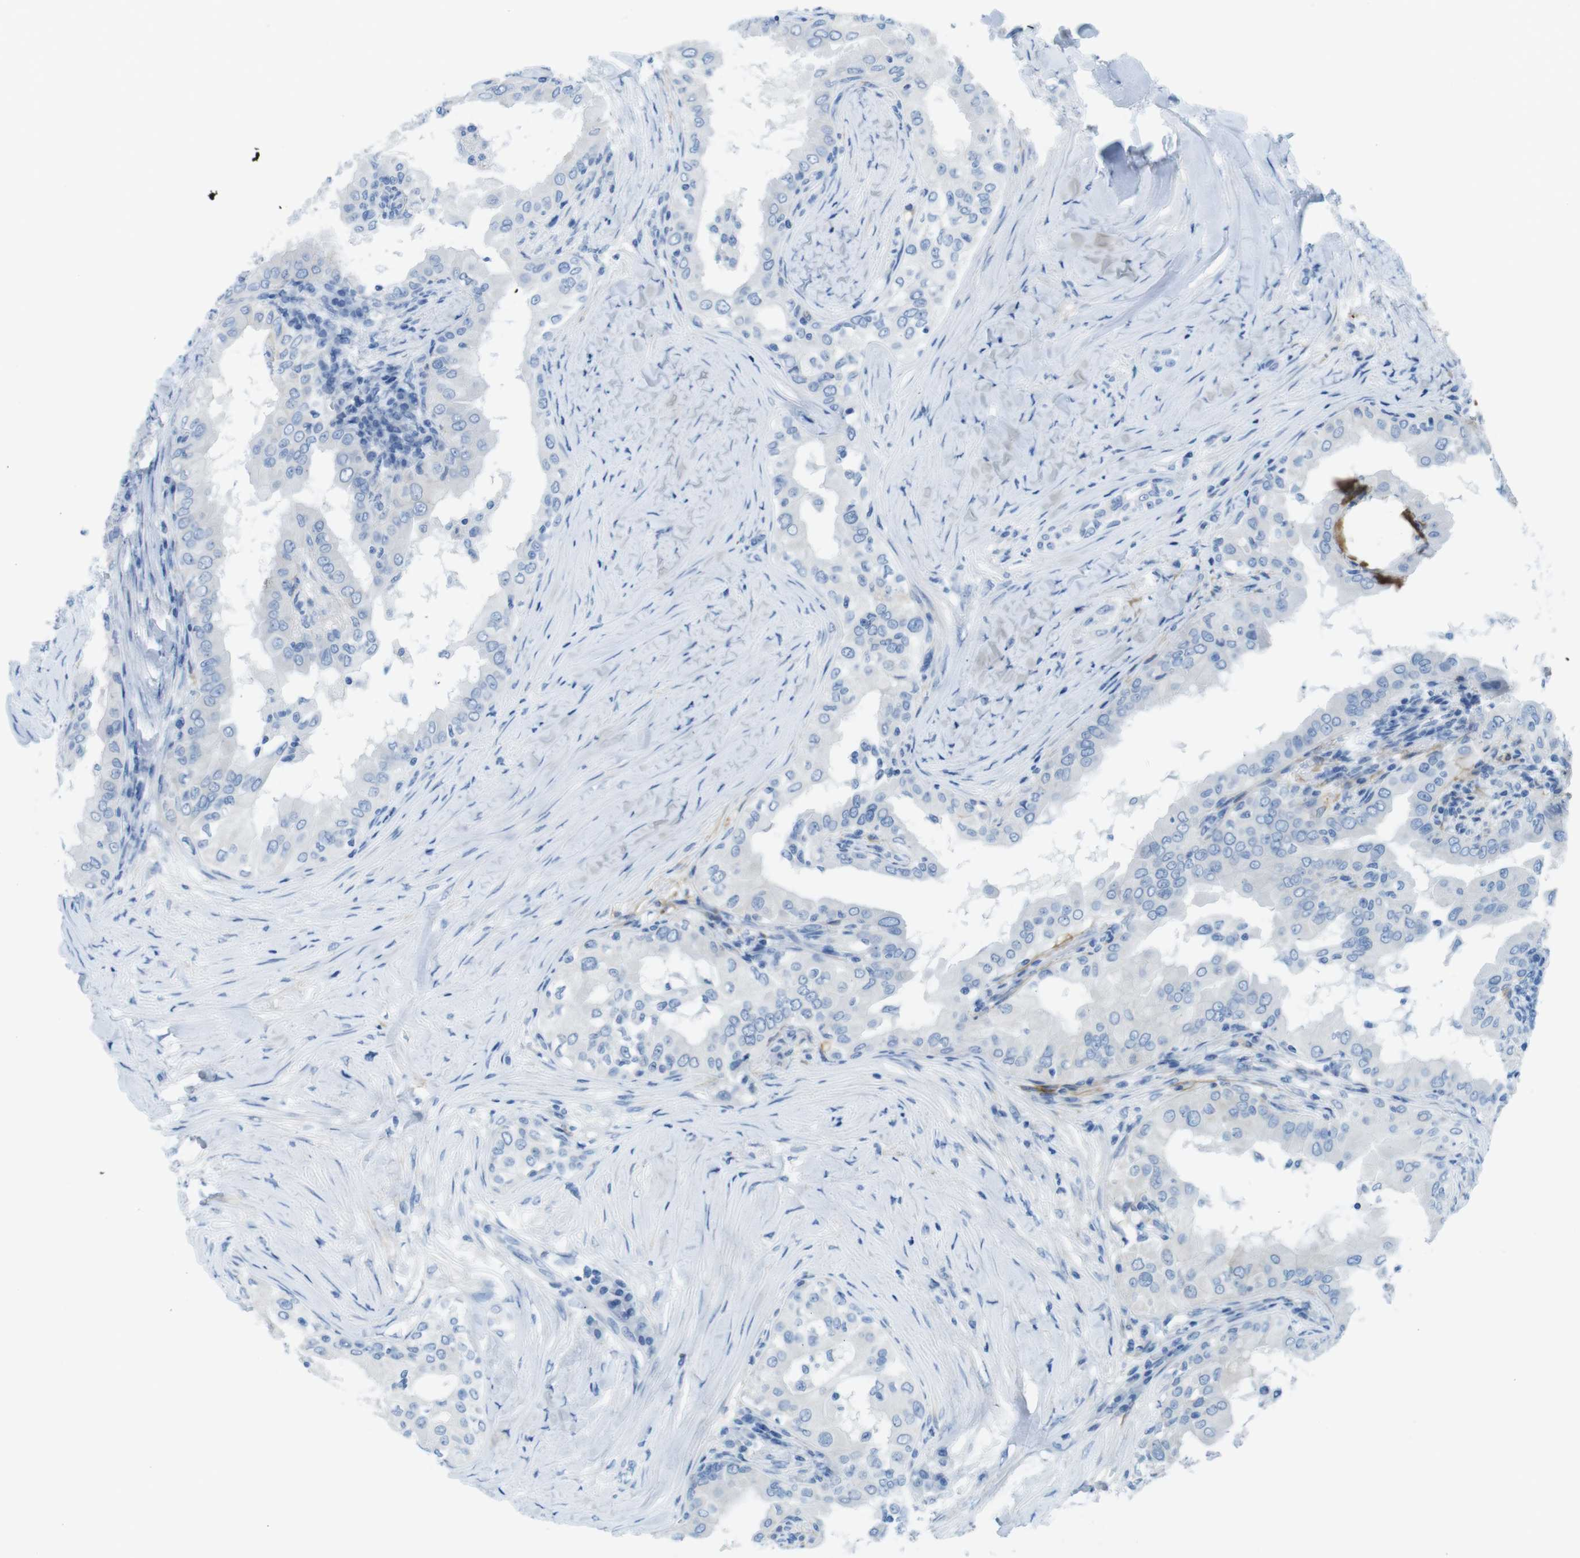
{"staining": {"intensity": "negative", "quantity": "none", "location": "none"}, "tissue": "thyroid cancer", "cell_type": "Tumor cells", "image_type": "cancer", "snomed": [{"axis": "morphology", "description": "Papillary adenocarcinoma, NOS"}, {"axis": "topography", "description": "Thyroid gland"}], "caption": "An immunohistochemistry (IHC) micrograph of papillary adenocarcinoma (thyroid) is shown. There is no staining in tumor cells of papillary adenocarcinoma (thyroid).", "gene": "GAP43", "patient": {"sex": "male", "age": 33}}